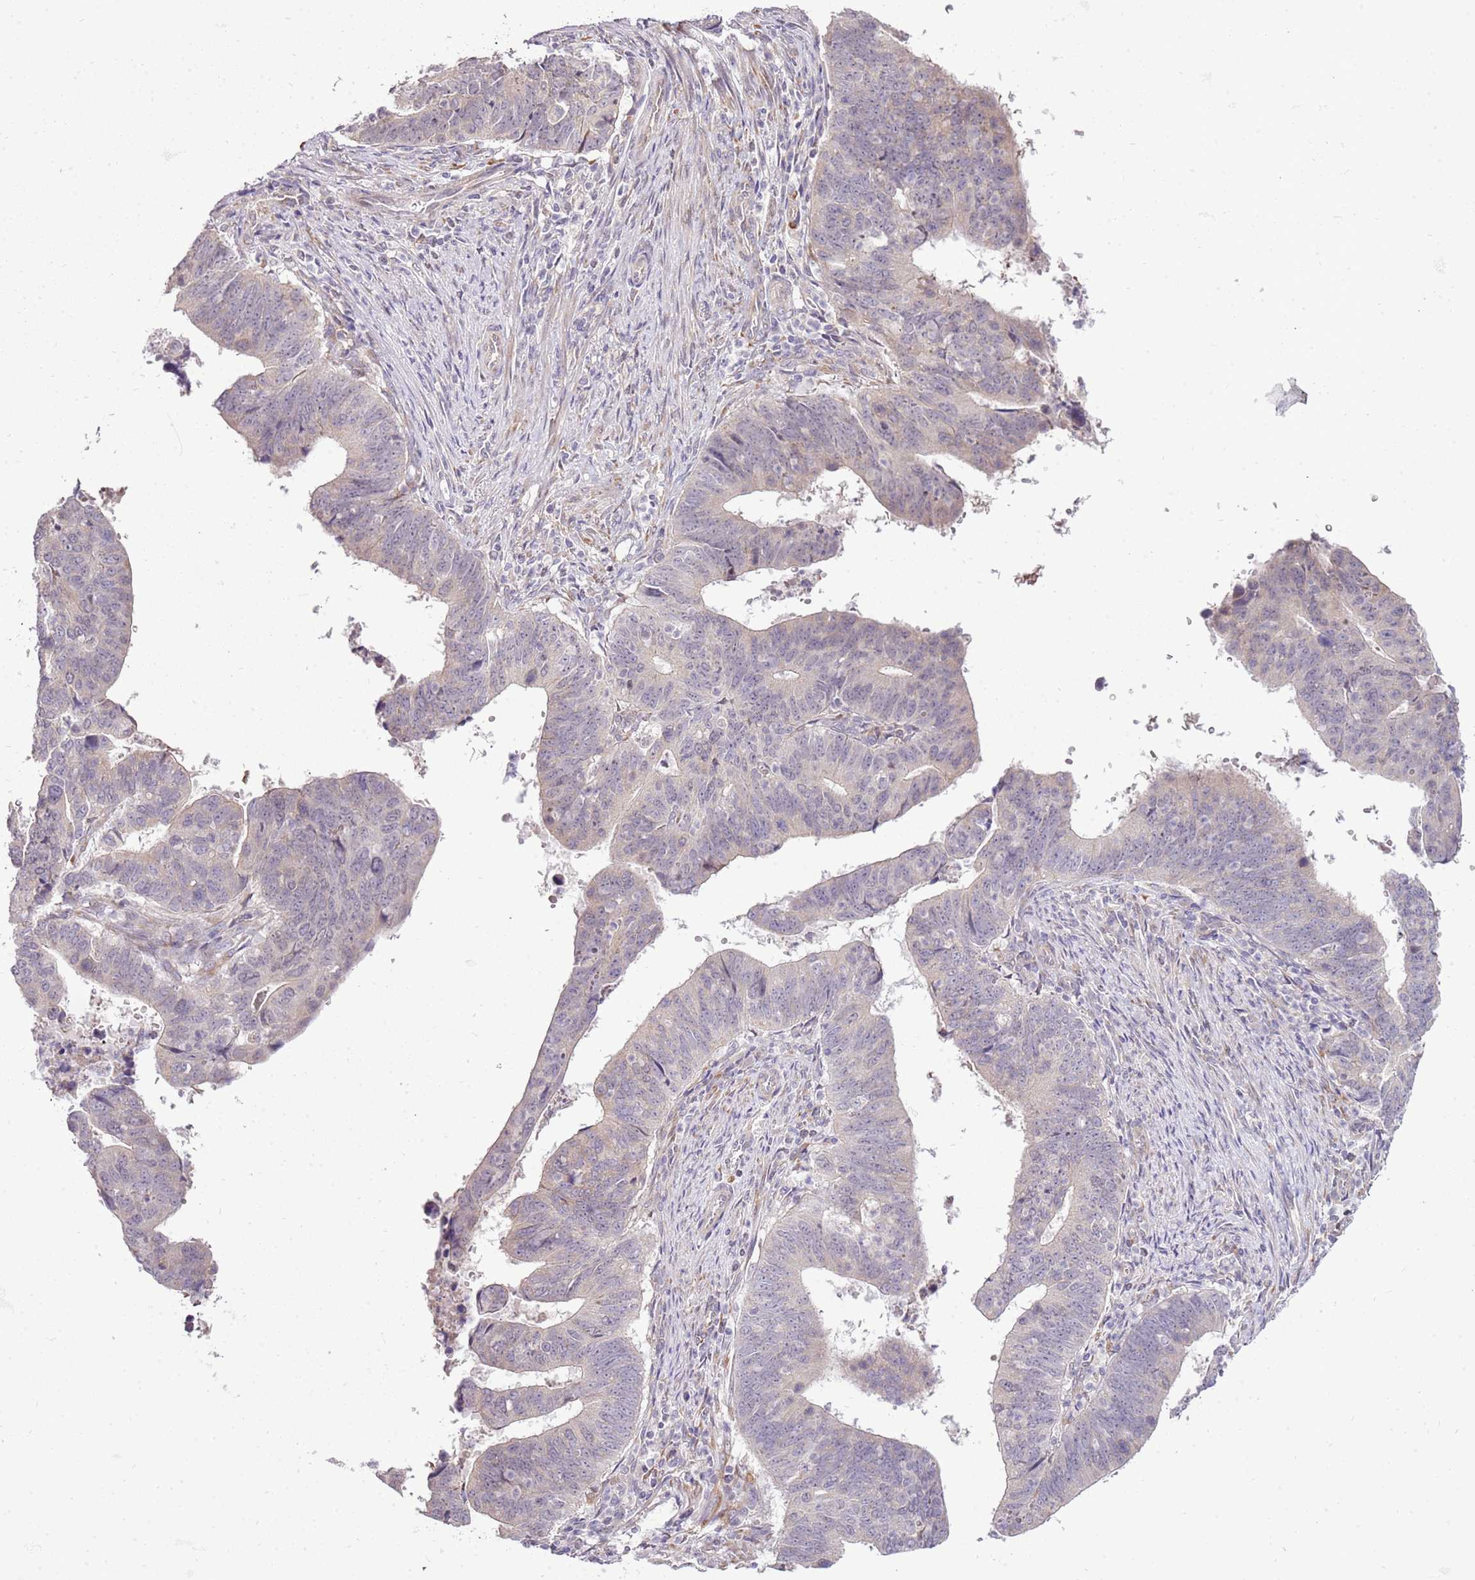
{"staining": {"intensity": "negative", "quantity": "none", "location": "none"}, "tissue": "stomach cancer", "cell_type": "Tumor cells", "image_type": "cancer", "snomed": [{"axis": "morphology", "description": "Adenocarcinoma, NOS"}, {"axis": "topography", "description": "Stomach"}], "caption": "This photomicrograph is of stomach adenocarcinoma stained with immunohistochemistry to label a protein in brown with the nuclei are counter-stained blue. There is no expression in tumor cells.", "gene": "UGGT2", "patient": {"sex": "male", "age": 59}}